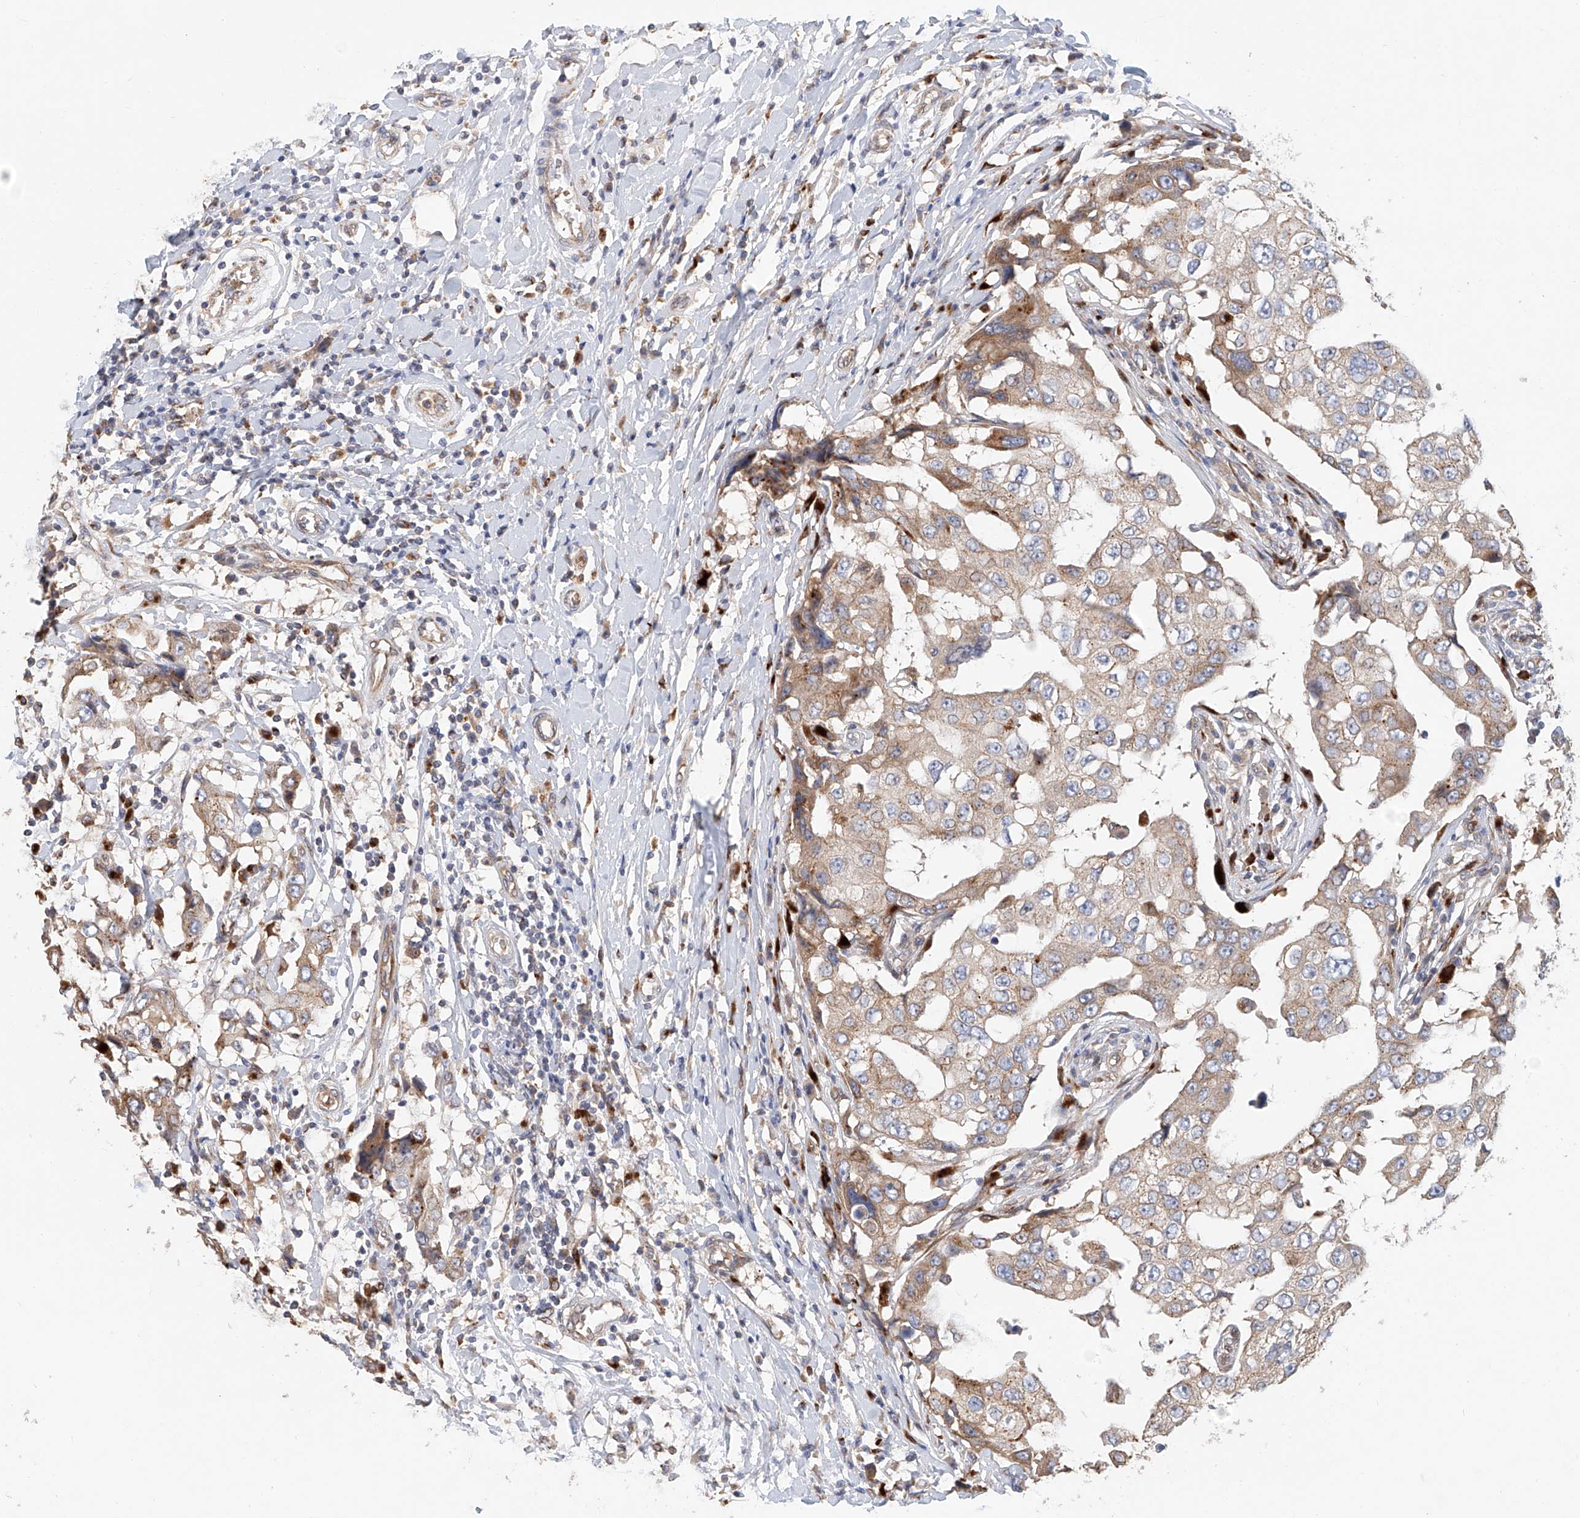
{"staining": {"intensity": "moderate", "quantity": "25%-75%", "location": "cytoplasmic/membranous"}, "tissue": "breast cancer", "cell_type": "Tumor cells", "image_type": "cancer", "snomed": [{"axis": "morphology", "description": "Duct carcinoma"}, {"axis": "topography", "description": "Breast"}], "caption": "Breast intraductal carcinoma stained for a protein (brown) exhibits moderate cytoplasmic/membranous positive positivity in approximately 25%-75% of tumor cells.", "gene": "HGSNAT", "patient": {"sex": "female", "age": 27}}